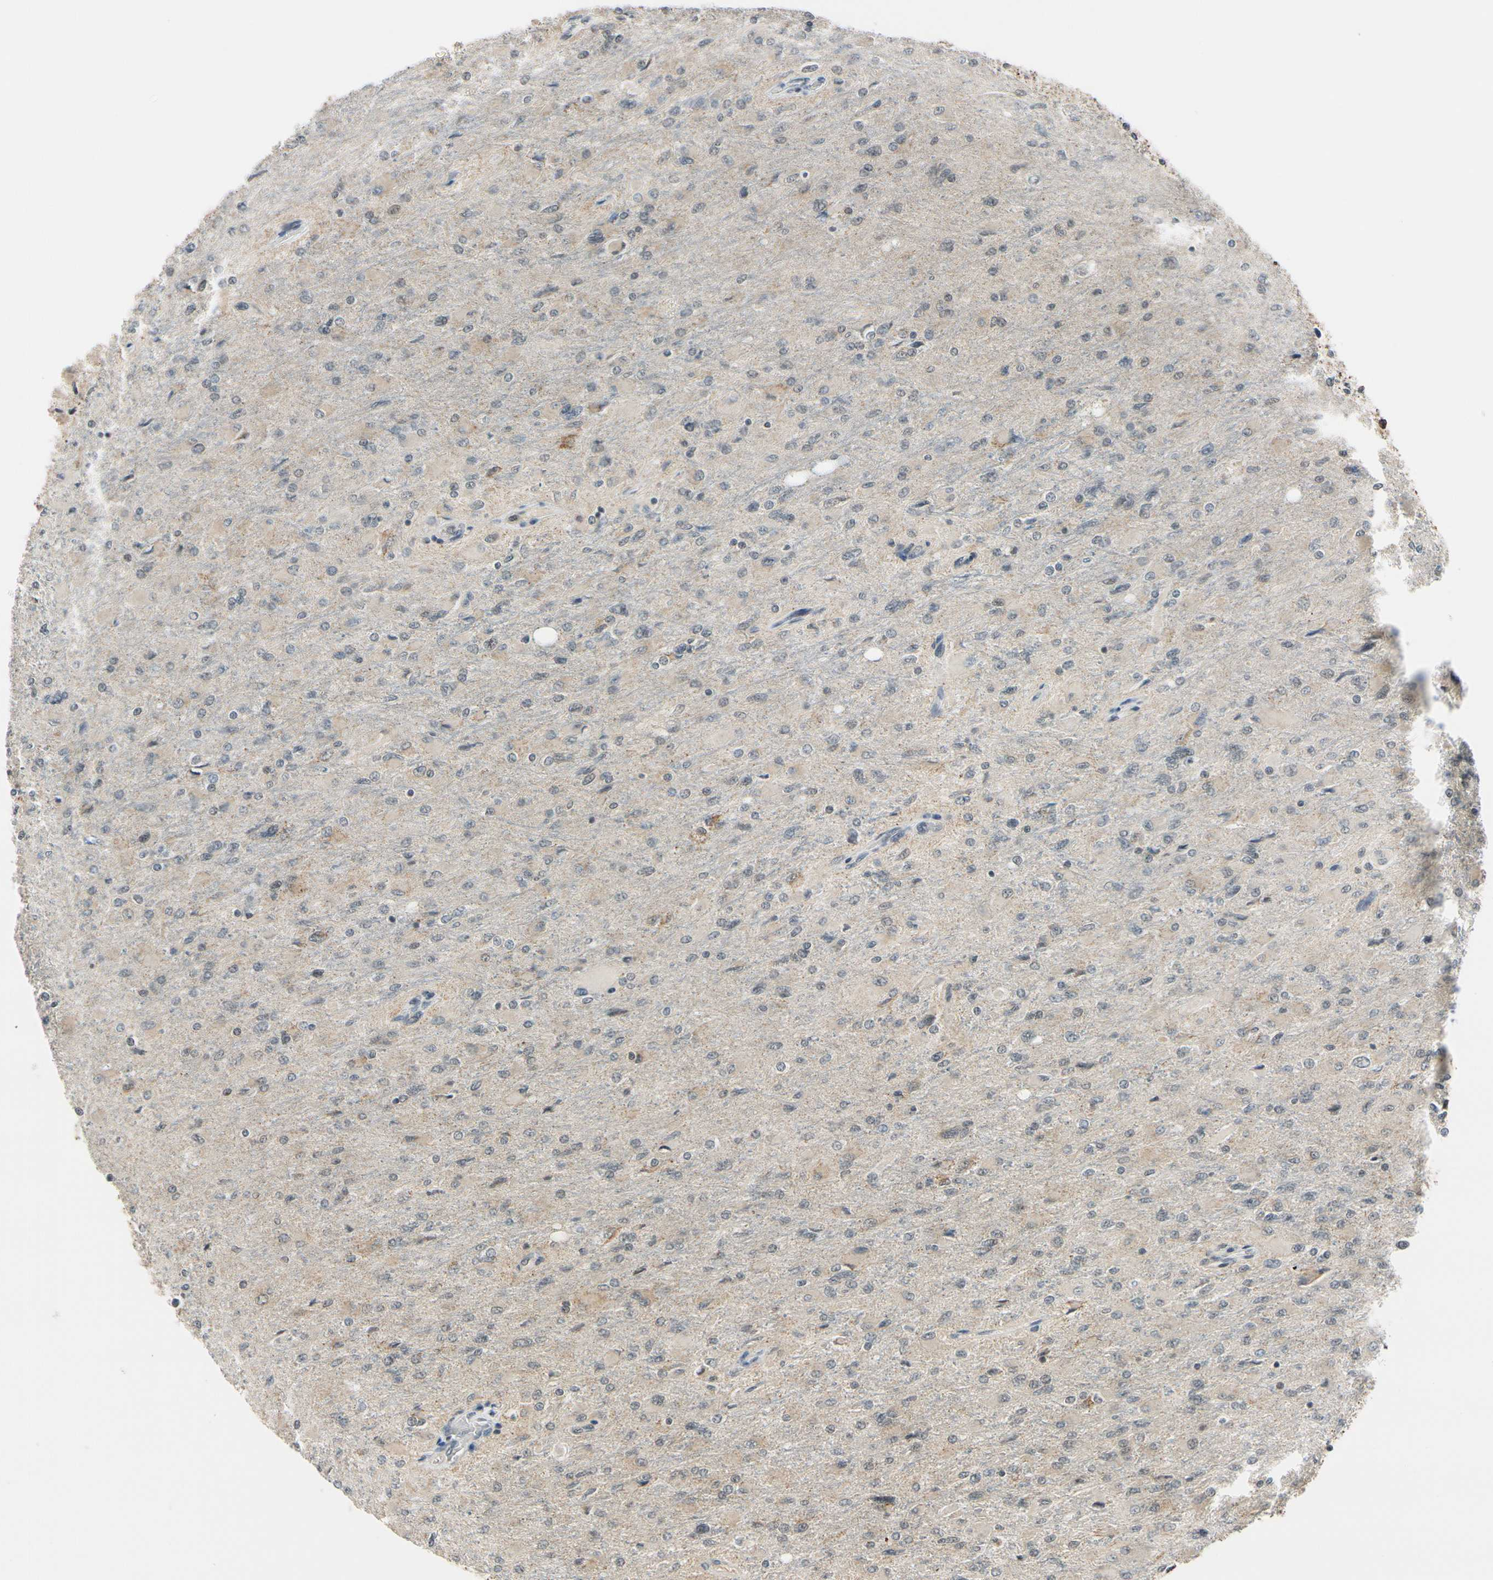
{"staining": {"intensity": "weak", "quantity": "<25%", "location": "cytoplasmic/membranous"}, "tissue": "glioma", "cell_type": "Tumor cells", "image_type": "cancer", "snomed": [{"axis": "morphology", "description": "Glioma, malignant, High grade"}, {"axis": "topography", "description": "Cerebral cortex"}], "caption": "Immunohistochemistry (IHC) of glioma shows no positivity in tumor cells.", "gene": "TAF12", "patient": {"sex": "female", "age": 36}}